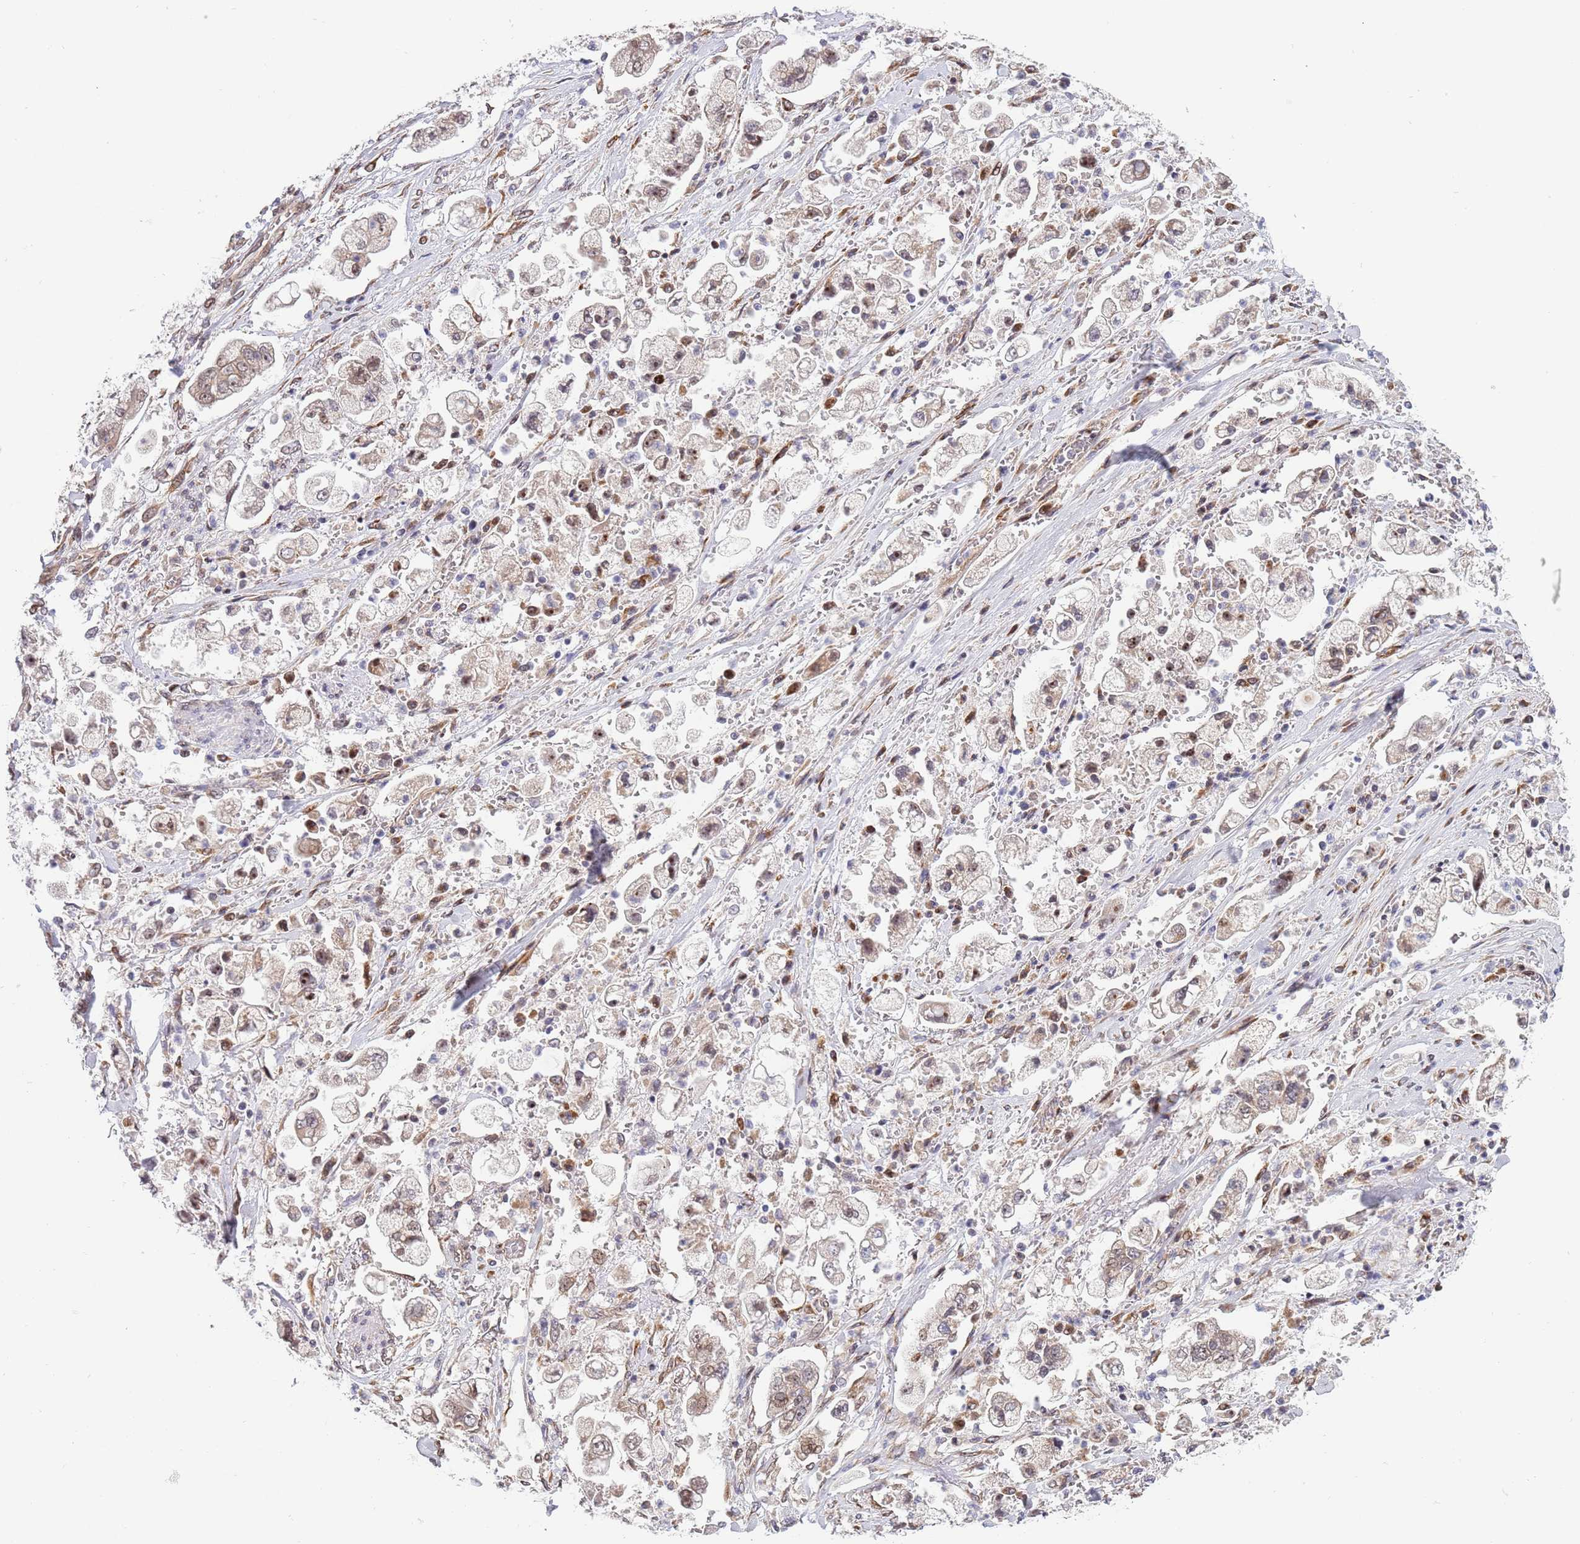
{"staining": {"intensity": "weak", "quantity": "25%-75%", "location": "cytoplasmic/membranous,nuclear"}, "tissue": "stomach cancer", "cell_type": "Tumor cells", "image_type": "cancer", "snomed": [{"axis": "morphology", "description": "Adenocarcinoma, NOS"}, {"axis": "topography", "description": "Stomach"}], "caption": "This histopathology image shows immunohistochemistry staining of stomach cancer, with low weak cytoplasmic/membranous and nuclear expression in approximately 25%-75% of tumor cells.", "gene": "TBX10", "patient": {"sex": "male", "age": 62}}